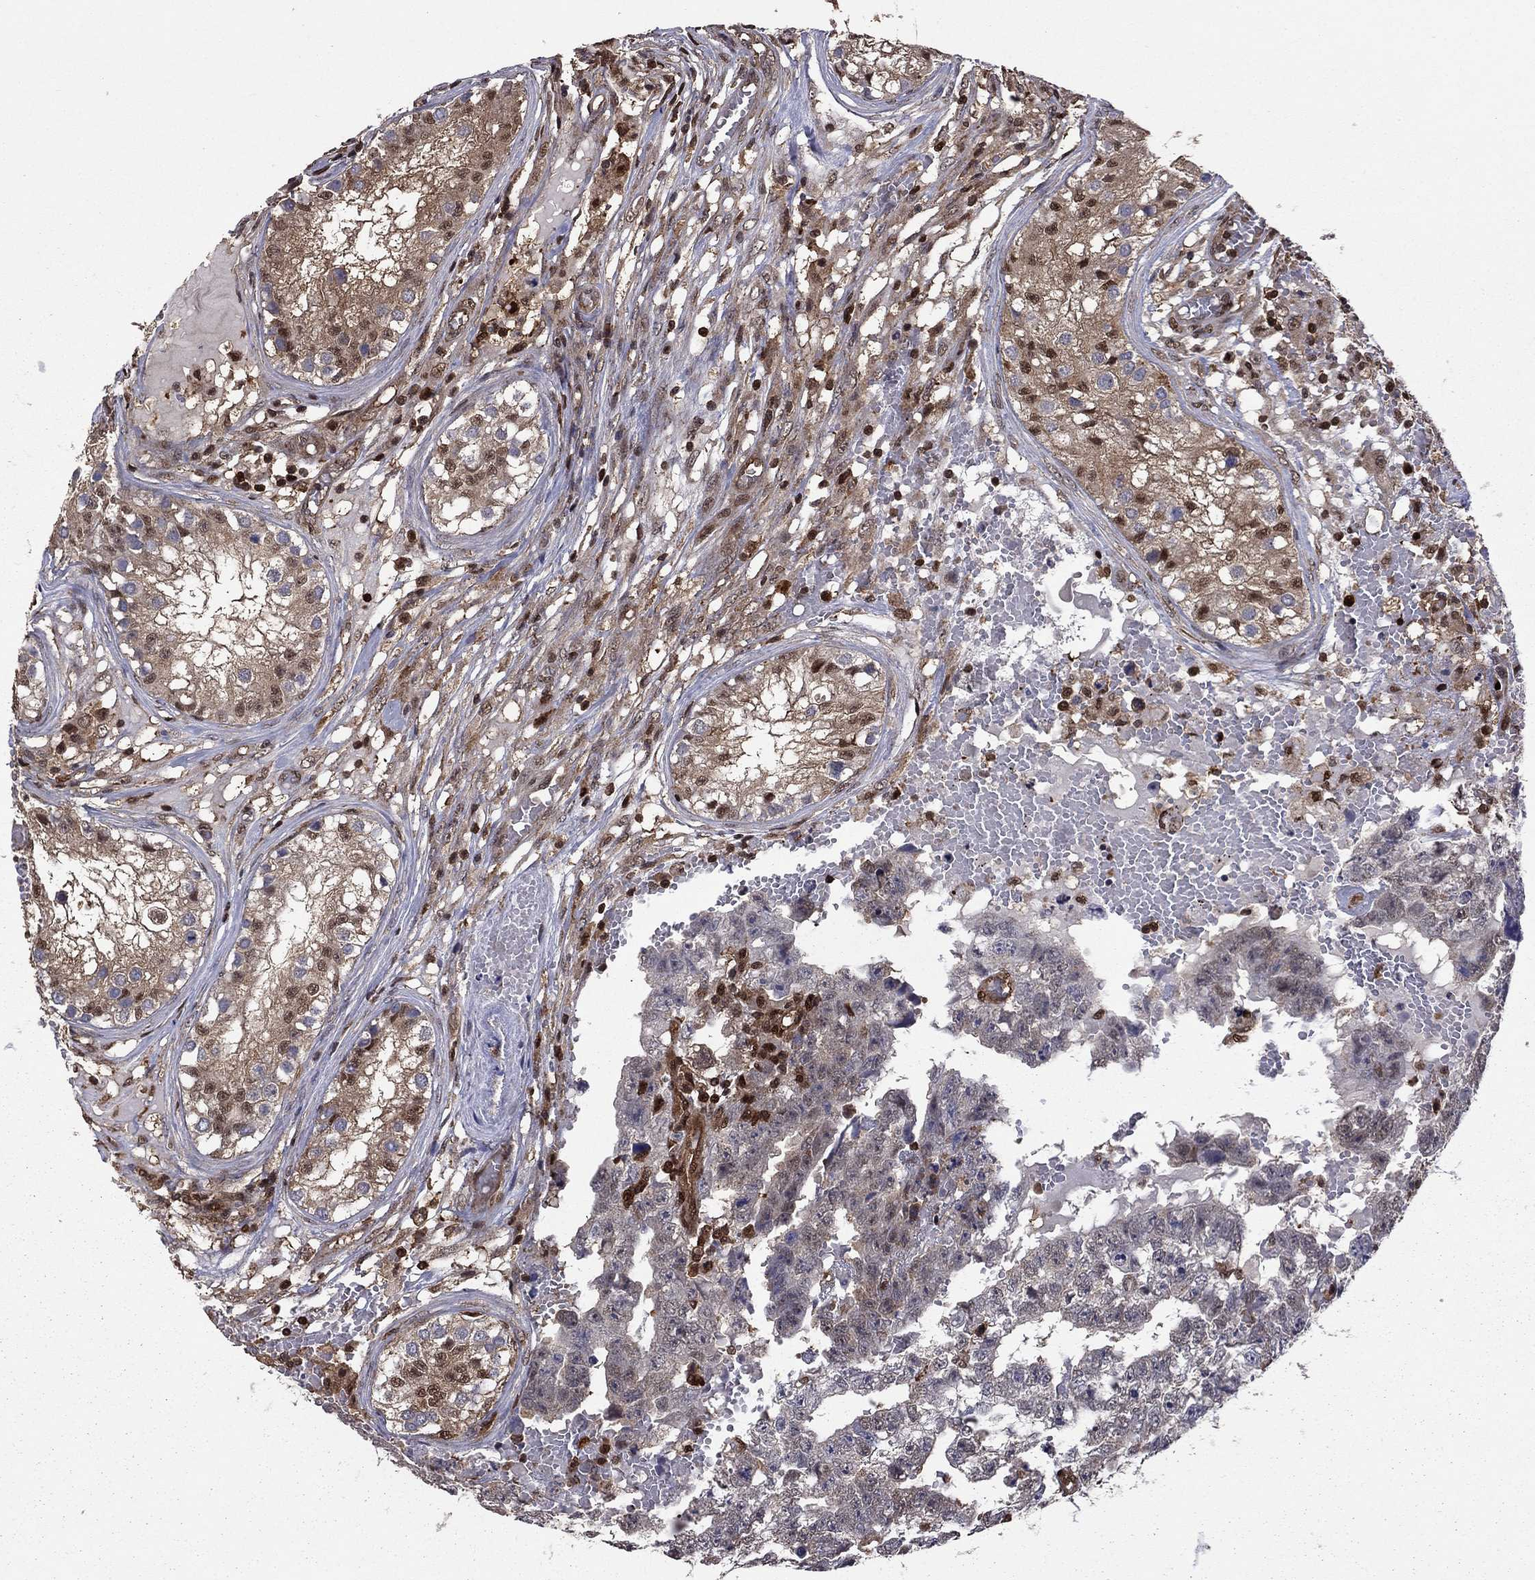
{"staining": {"intensity": "negative", "quantity": "none", "location": "none"}, "tissue": "testis cancer", "cell_type": "Tumor cells", "image_type": "cancer", "snomed": [{"axis": "morphology", "description": "Carcinoma, Embryonal, NOS"}, {"axis": "topography", "description": "Testis"}], "caption": "The micrograph reveals no significant staining in tumor cells of embryonal carcinoma (testis).", "gene": "APPBP2", "patient": {"sex": "male", "age": 25}}